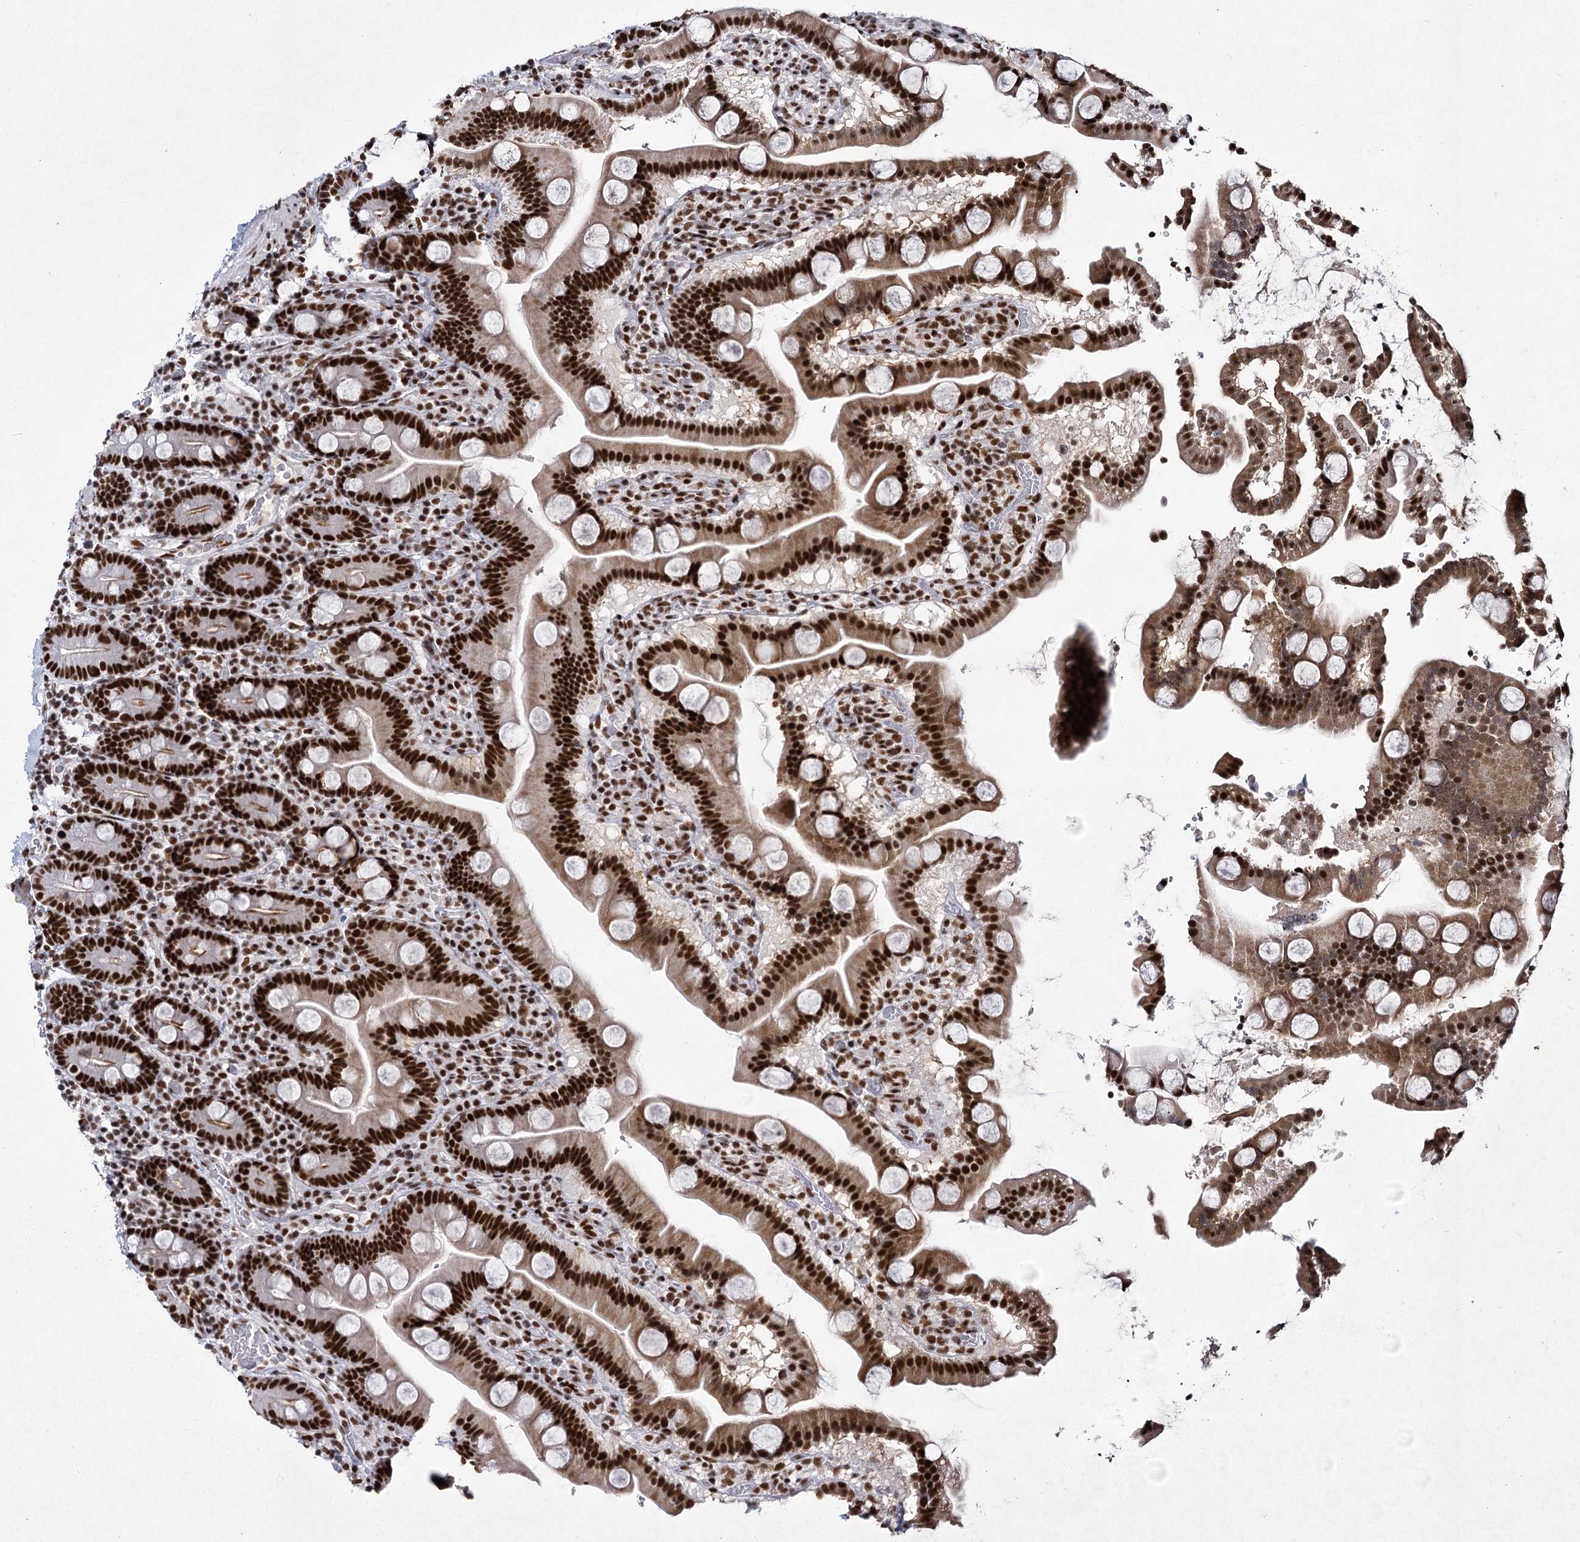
{"staining": {"intensity": "strong", "quantity": ">75%", "location": "nuclear"}, "tissue": "duodenum", "cell_type": "Glandular cells", "image_type": "normal", "snomed": [{"axis": "morphology", "description": "Normal tissue, NOS"}, {"axis": "topography", "description": "Duodenum"}], "caption": "Immunohistochemical staining of unremarkable human duodenum shows >75% levels of strong nuclear protein positivity in about >75% of glandular cells. Using DAB (3,3'-diaminobenzidine) (brown) and hematoxylin (blue) stains, captured at high magnification using brightfield microscopy.", "gene": "SCAF8", "patient": {"sex": "male", "age": 55}}